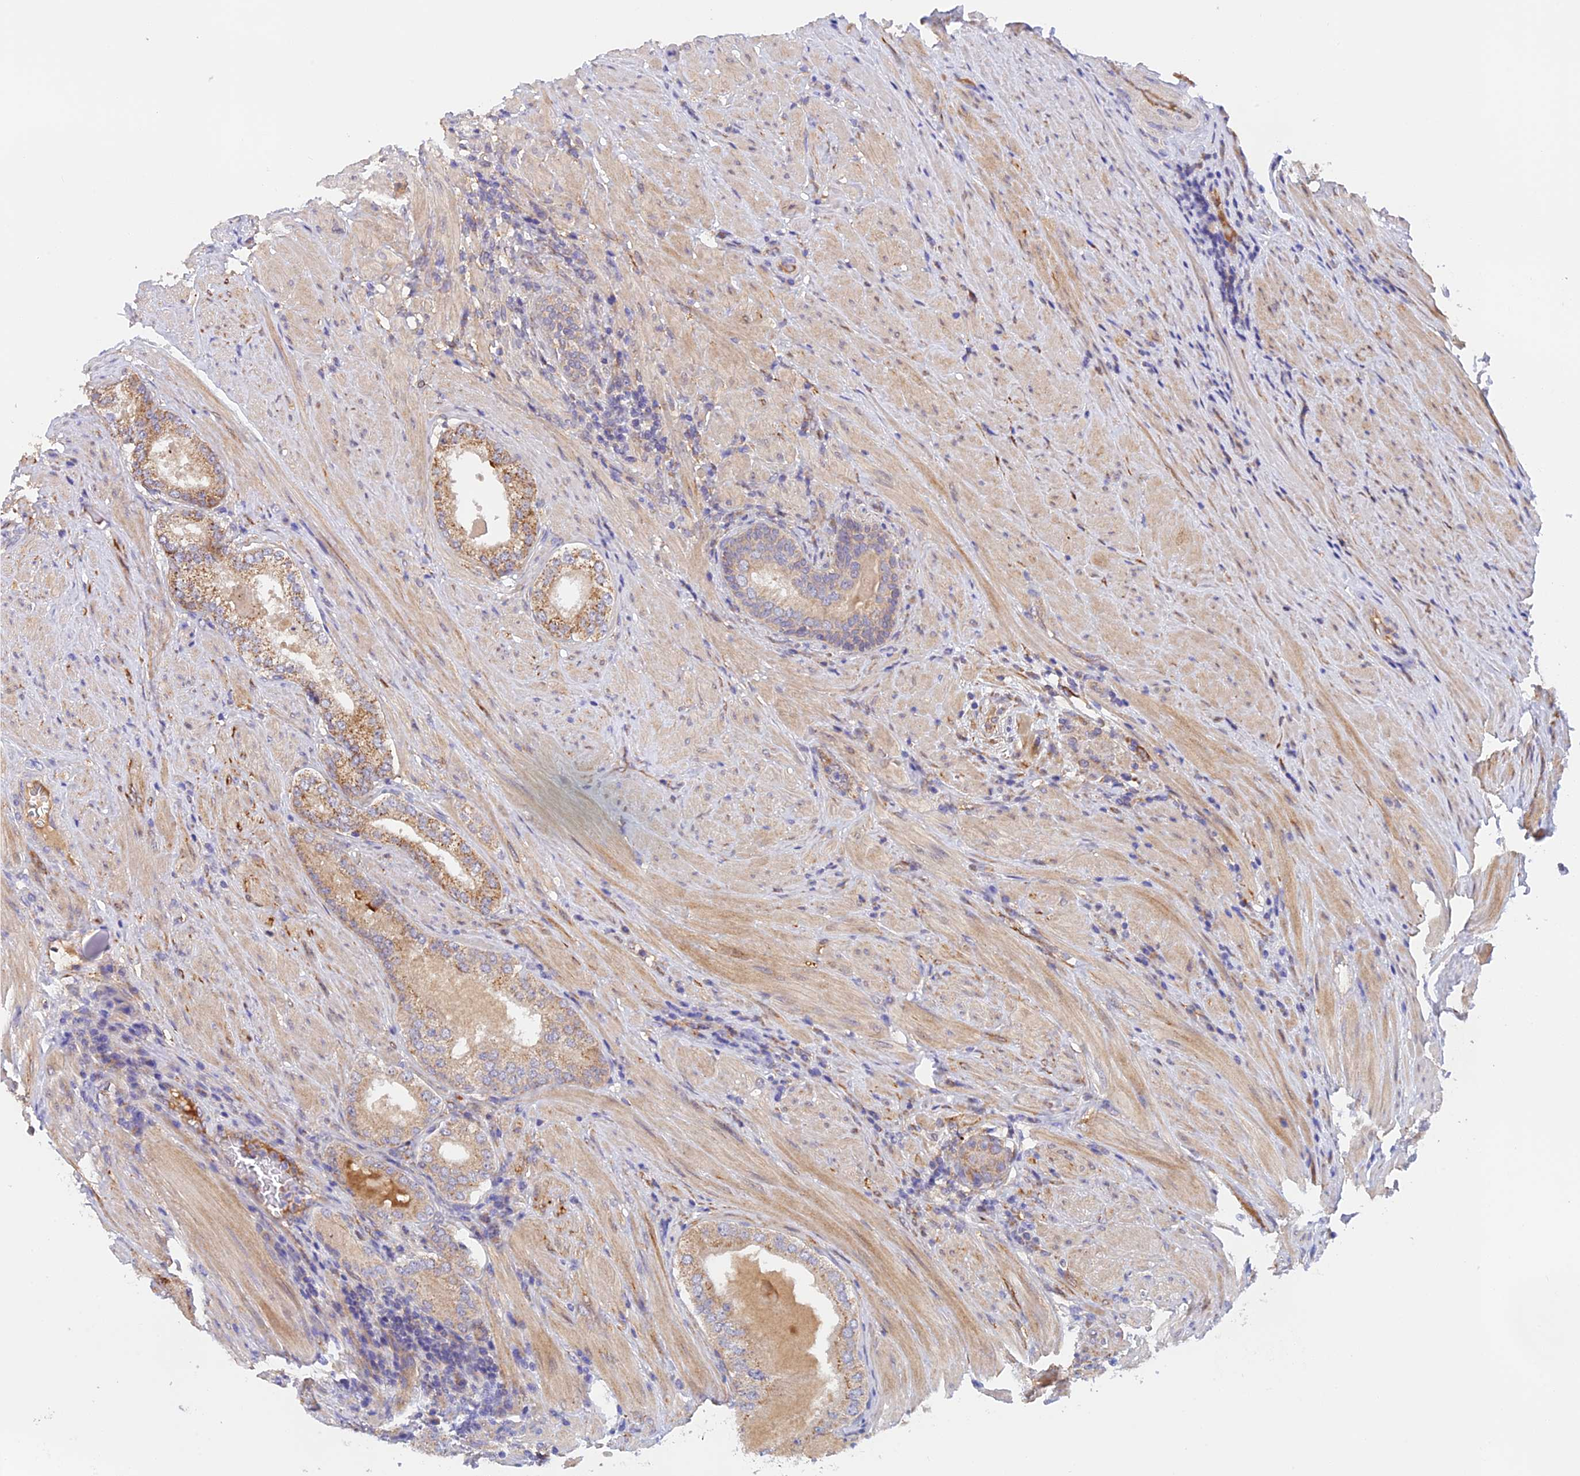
{"staining": {"intensity": "moderate", "quantity": "<25%", "location": "cytoplasmic/membranous"}, "tissue": "prostate cancer", "cell_type": "Tumor cells", "image_type": "cancer", "snomed": [{"axis": "morphology", "description": "Adenocarcinoma, Low grade"}, {"axis": "topography", "description": "Prostate"}], "caption": "Human prostate cancer (adenocarcinoma (low-grade)) stained with a protein marker shows moderate staining in tumor cells.", "gene": "RANBP6", "patient": {"sex": "male", "age": 68}}